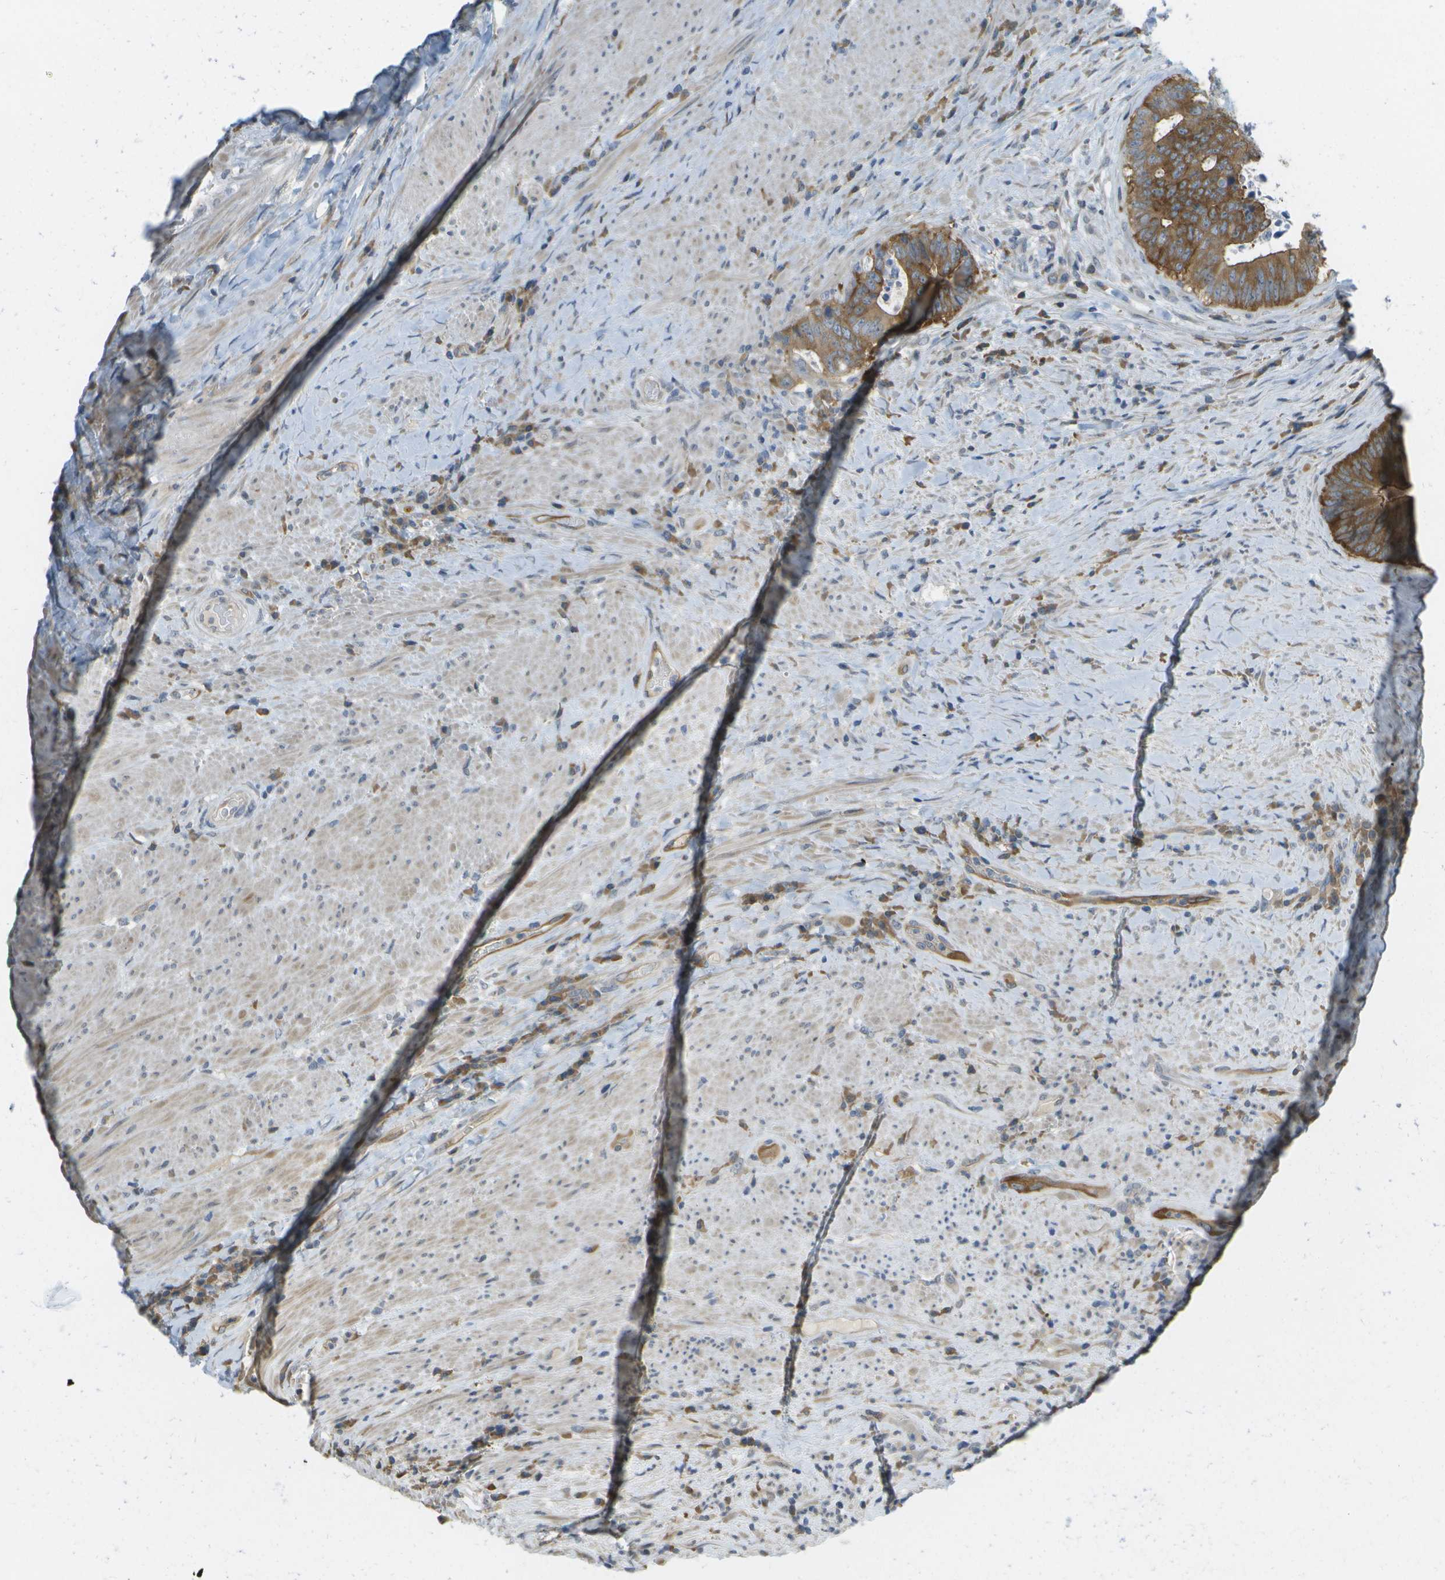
{"staining": {"intensity": "moderate", "quantity": ">75%", "location": "cytoplasmic/membranous"}, "tissue": "colorectal cancer", "cell_type": "Tumor cells", "image_type": "cancer", "snomed": [{"axis": "morphology", "description": "Adenocarcinoma, NOS"}, {"axis": "topography", "description": "Rectum"}], "caption": "A micrograph of human colorectal adenocarcinoma stained for a protein demonstrates moderate cytoplasmic/membranous brown staining in tumor cells.", "gene": "MARCHF8", "patient": {"sex": "male", "age": 72}}